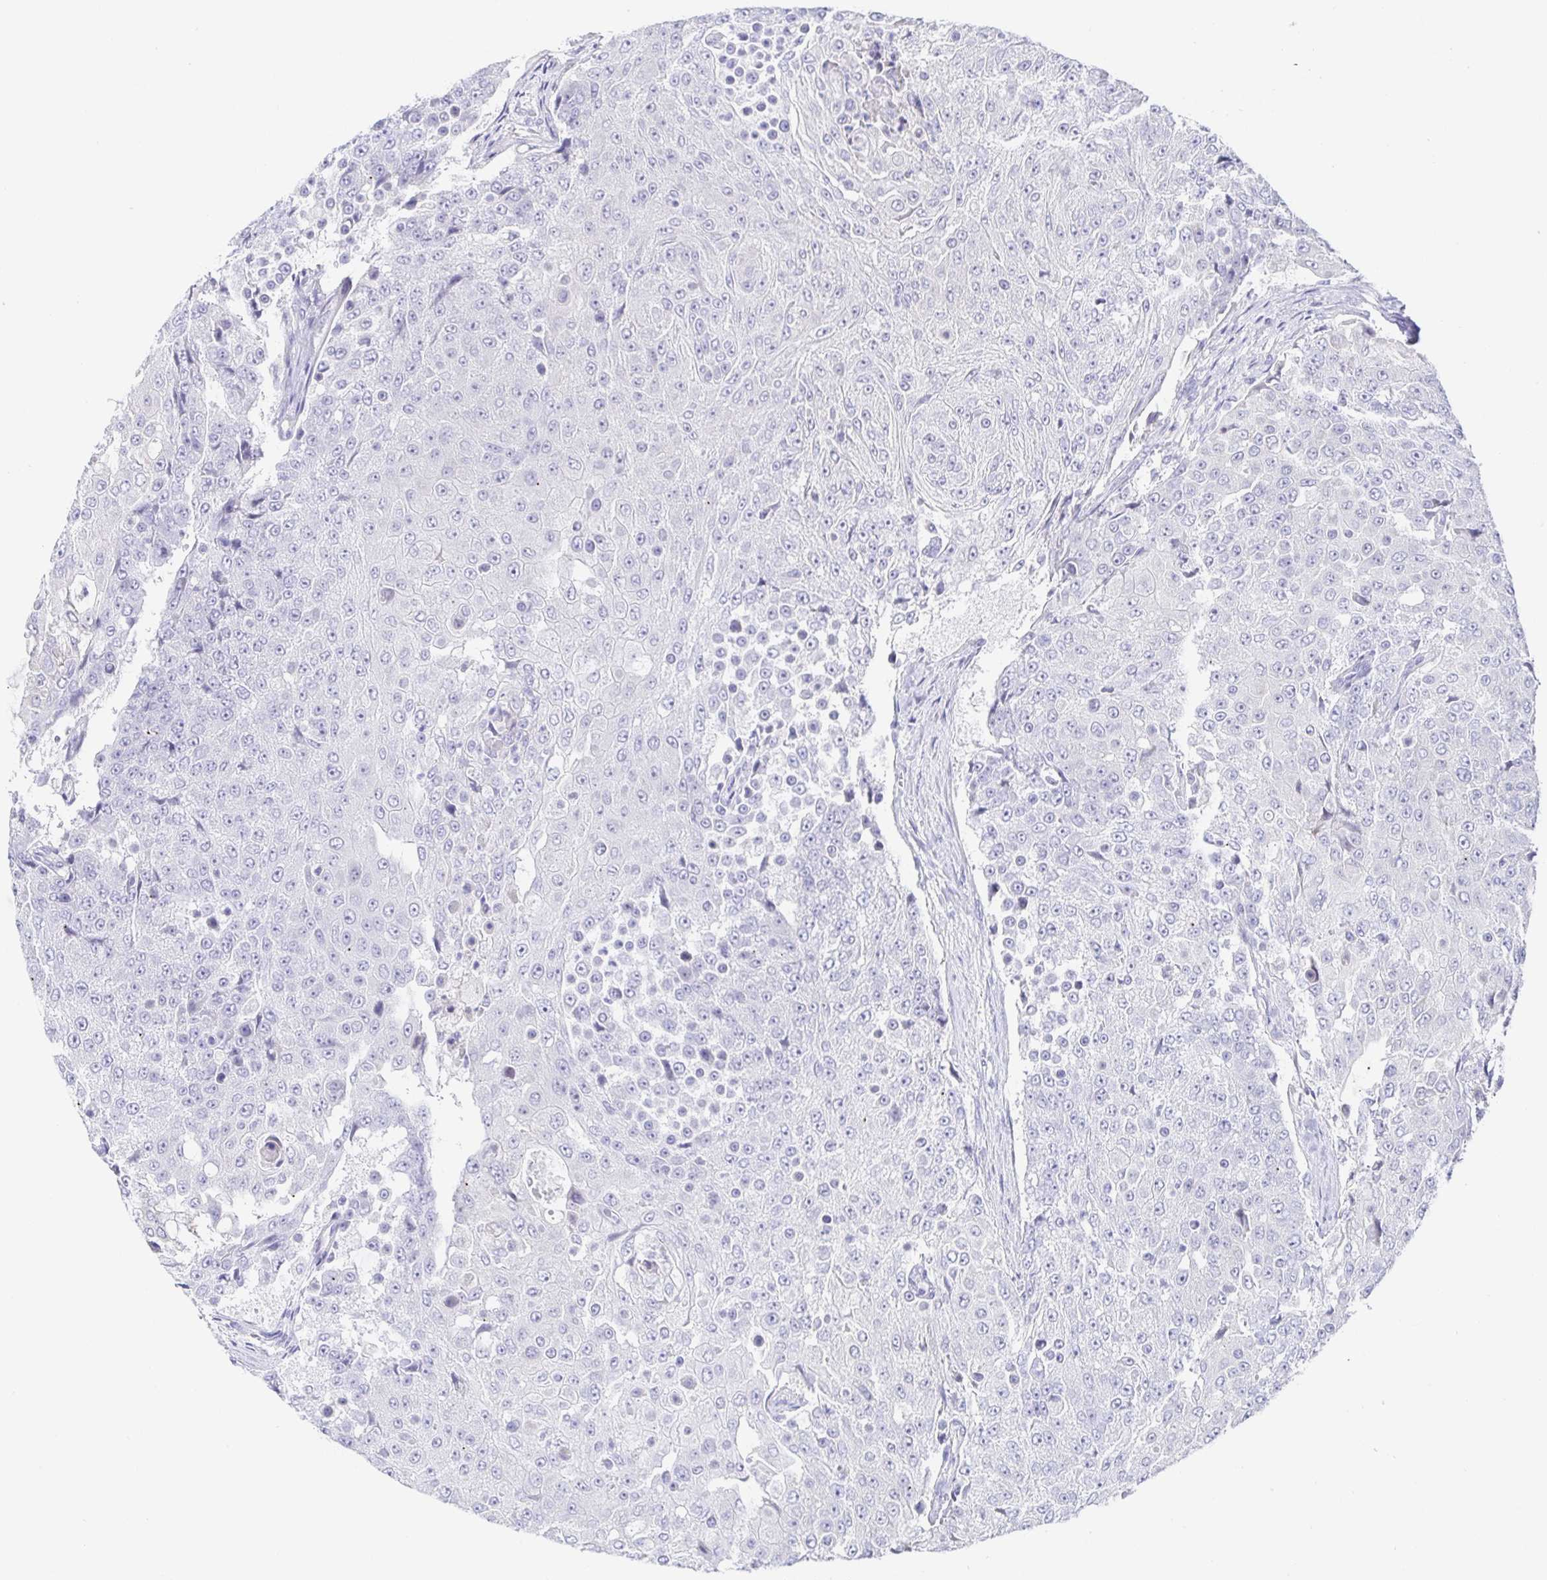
{"staining": {"intensity": "negative", "quantity": "none", "location": "none"}, "tissue": "urothelial cancer", "cell_type": "Tumor cells", "image_type": "cancer", "snomed": [{"axis": "morphology", "description": "Urothelial carcinoma, High grade"}, {"axis": "topography", "description": "Urinary bladder"}], "caption": "Immunohistochemistry micrograph of urothelial cancer stained for a protein (brown), which exhibits no positivity in tumor cells.", "gene": "SIAH3", "patient": {"sex": "female", "age": 63}}